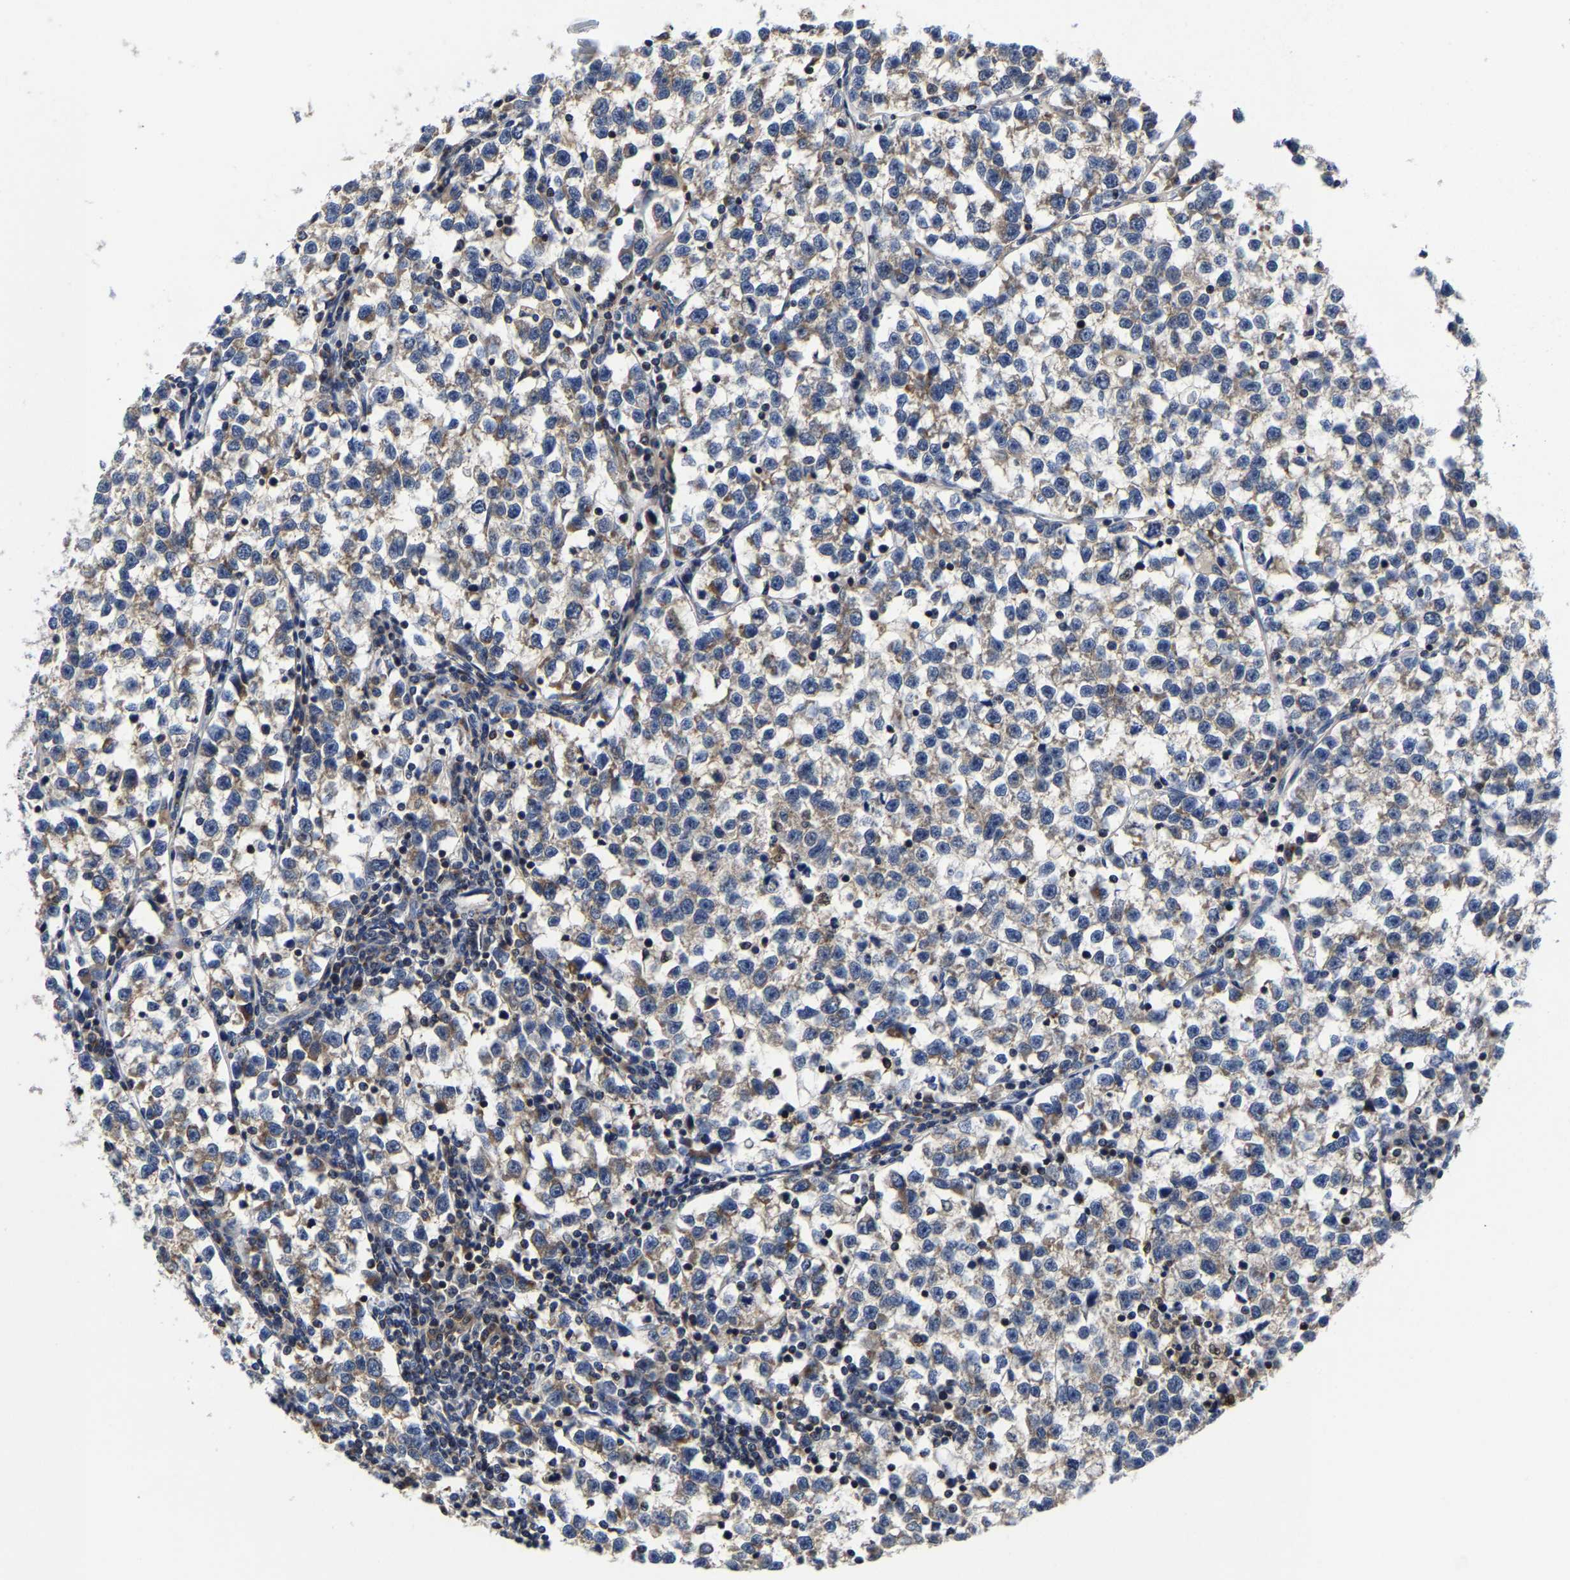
{"staining": {"intensity": "moderate", "quantity": ">75%", "location": "cytoplasmic/membranous"}, "tissue": "testis cancer", "cell_type": "Tumor cells", "image_type": "cancer", "snomed": [{"axis": "morphology", "description": "Normal tissue, NOS"}, {"axis": "morphology", "description": "Seminoma, NOS"}, {"axis": "topography", "description": "Testis"}], "caption": "Immunohistochemical staining of testis cancer reveals medium levels of moderate cytoplasmic/membranous positivity in about >75% of tumor cells.", "gene": "PFKFB3", "patient": {"sex": "male", "age": 43}}